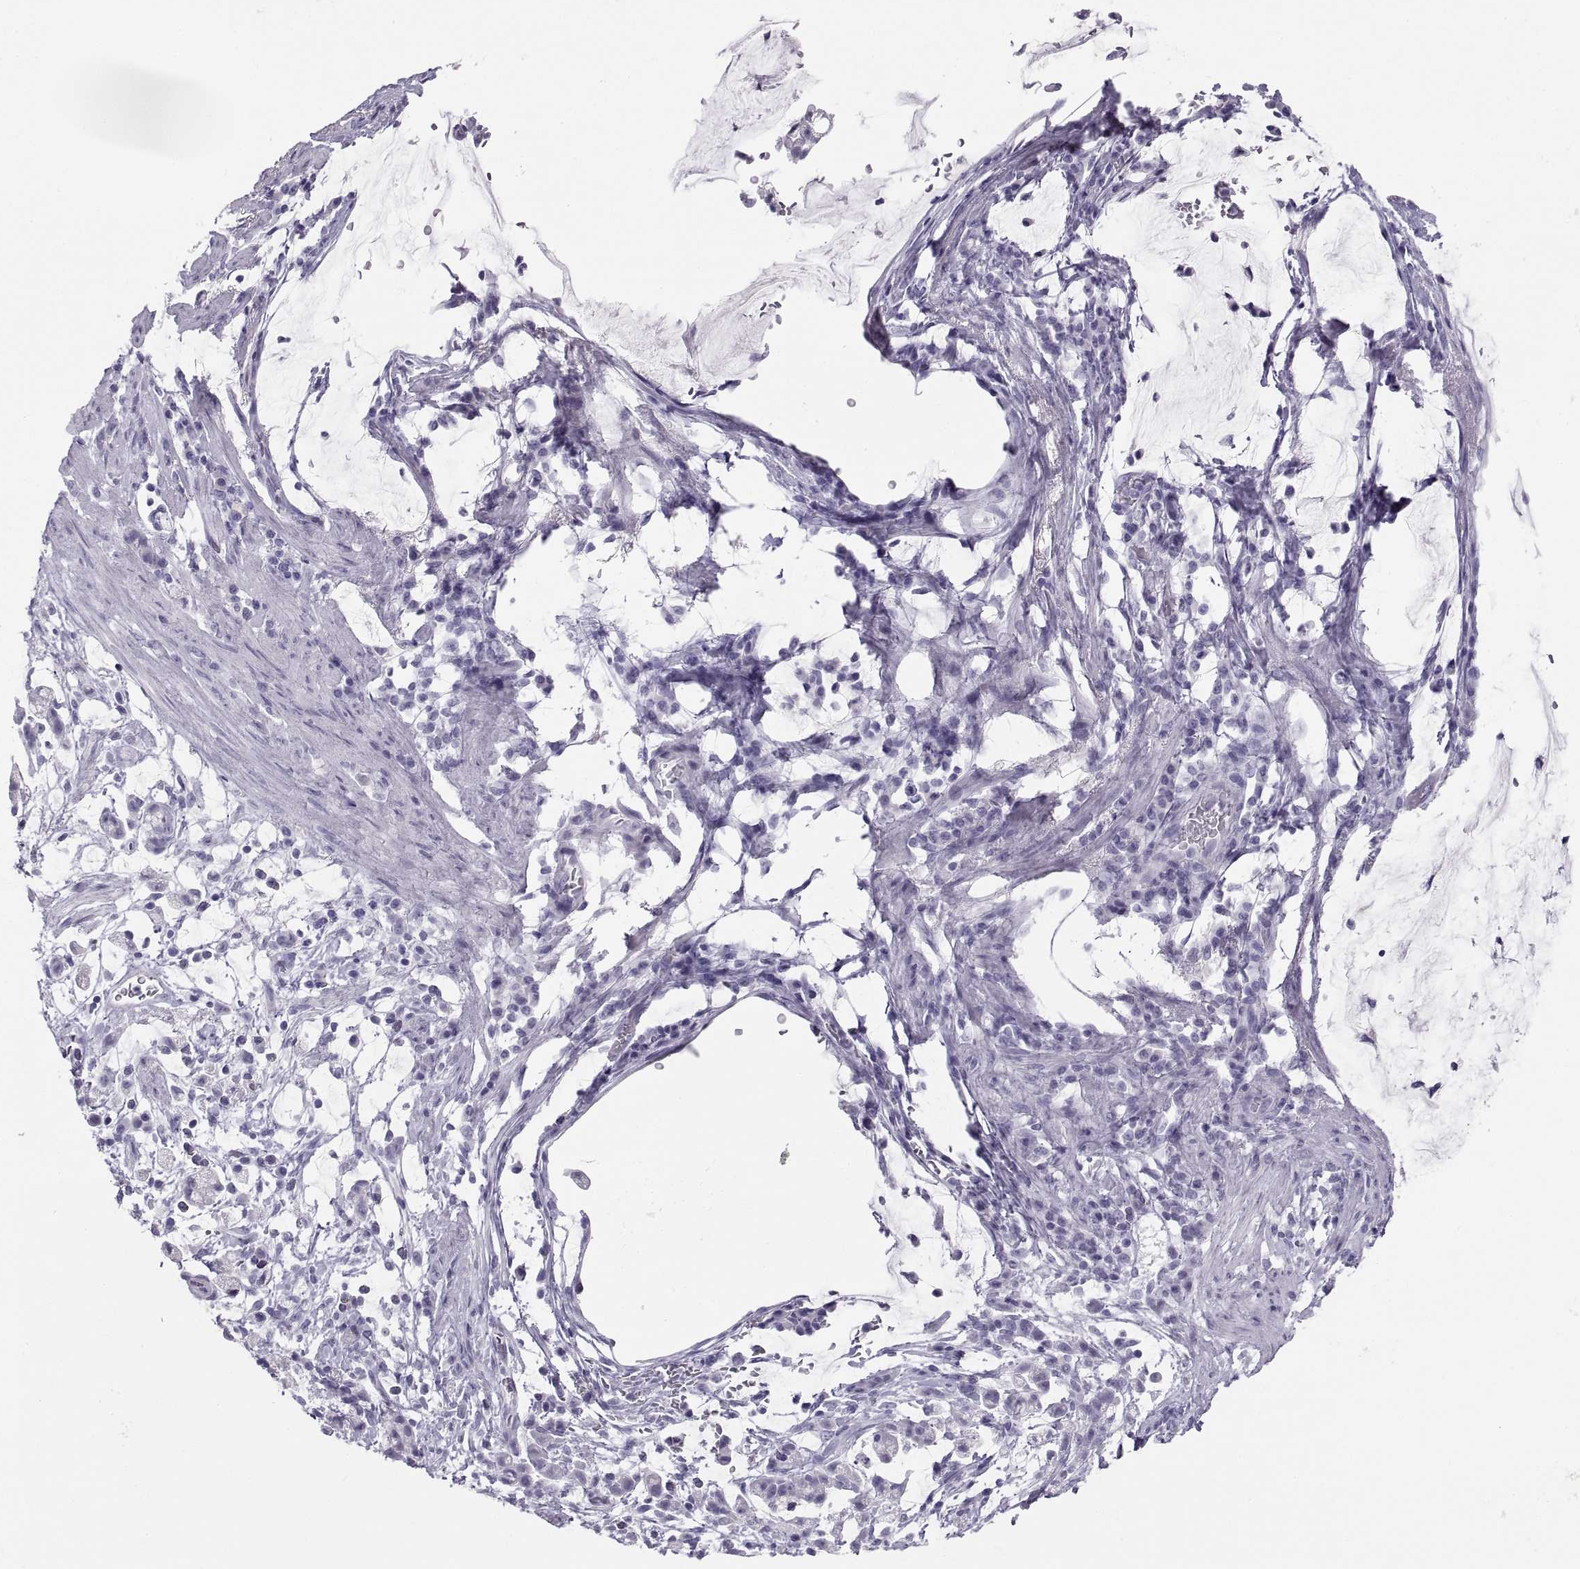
{"staining": {"intensity": "negative", "quantity": "none", "location": "none"}, "tissue": "stomach cancer", "cell_type": "Tumor cells", "image_type": "cancer", "snomed": [{"axis": "morphology", "description": "Adenocarcinoma, NOS"}, {"axis": "topography", "description": "Stomach"}], "caption": "Micrograph shows no significant protein positivity in tumor cells of stomach cancer (adenocarcinoma).", "gene": "SEMG1", "patient": {"sex": "female", "age": 60}}